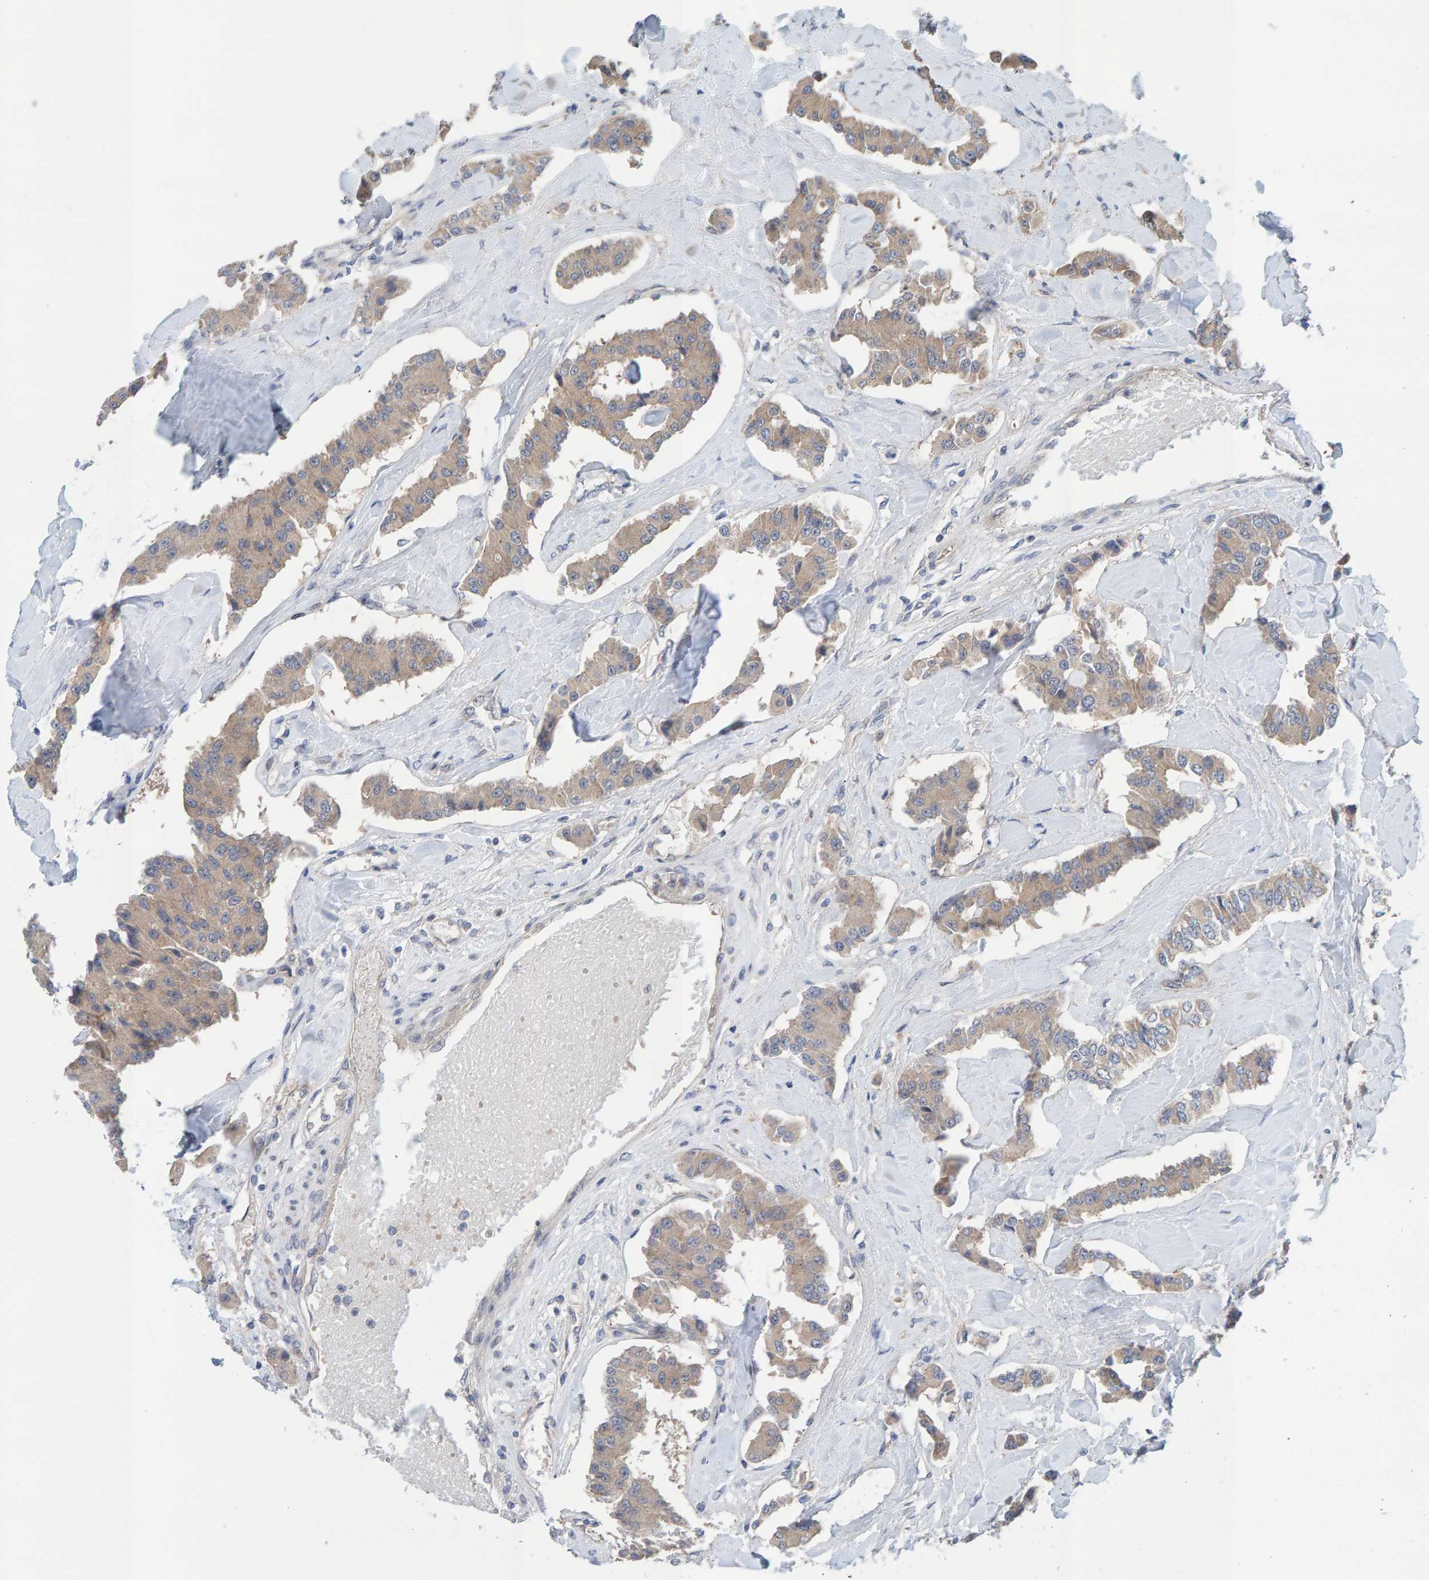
{"staining": {"intensity": "weak", "quantity": ">75%", "location": "cytoplasmic/membranous"}, "tissue": "carcinoid", "cell_type": "Tumor cells", "image_type": "cancer", "snomed": [{"axis": "morphology", "description": "Carcinoid, malignant, NOS"}, {"axis": "topography", "description": "Pancreas"}], "caption": "Immunohistochemistry (IHC) of human carcinoid demonstrates low levels of weak cytoplasmic/membranous positivity in about >75% of tumor cells.", "gene": "LRSAM1", "patient": {"sex": "male", "age": 41}}